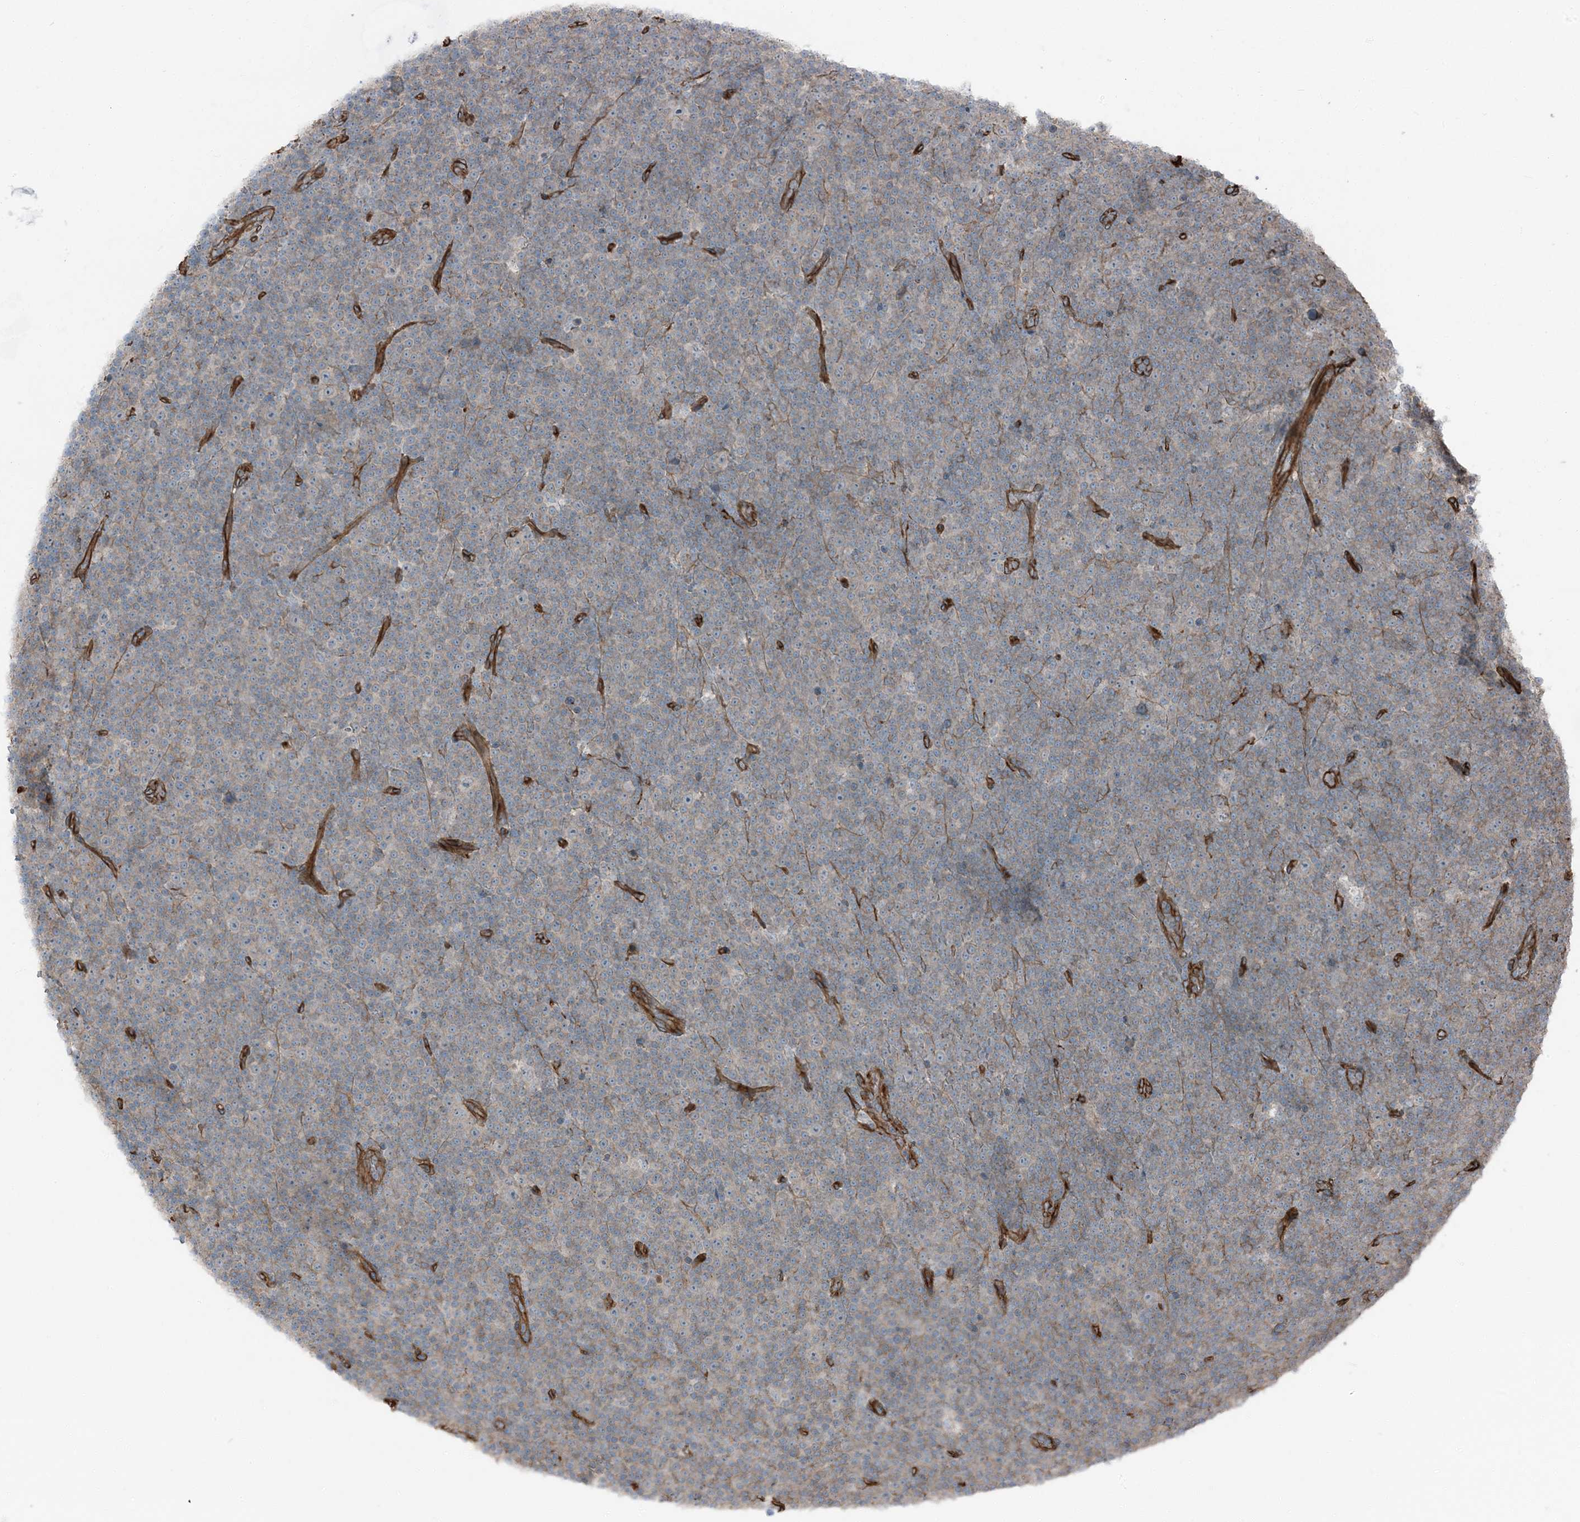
{"staining": {"intensity": "weak", "quantity": "<25%", "location": "cytoplasmic/membranous"}, "tissue": "lymphoma", "cell_type": "Tumor cells", "image_type": "cancer", "snomed": [{"axis": "morphology", "description": "Malignant lymphoma, non-Hodgkin's type, Low grade"}, {"axis": "topography", "description": "Lymph node"}], "caption": "Malignant lymphoma, non-Hodgkin's type (low-grade) stained for a protein using immunohistochemistry (IHC) displays no positivity tumor cells.", "gene": "ZFP90", "patient": {"sex": "female", "age": 67}}